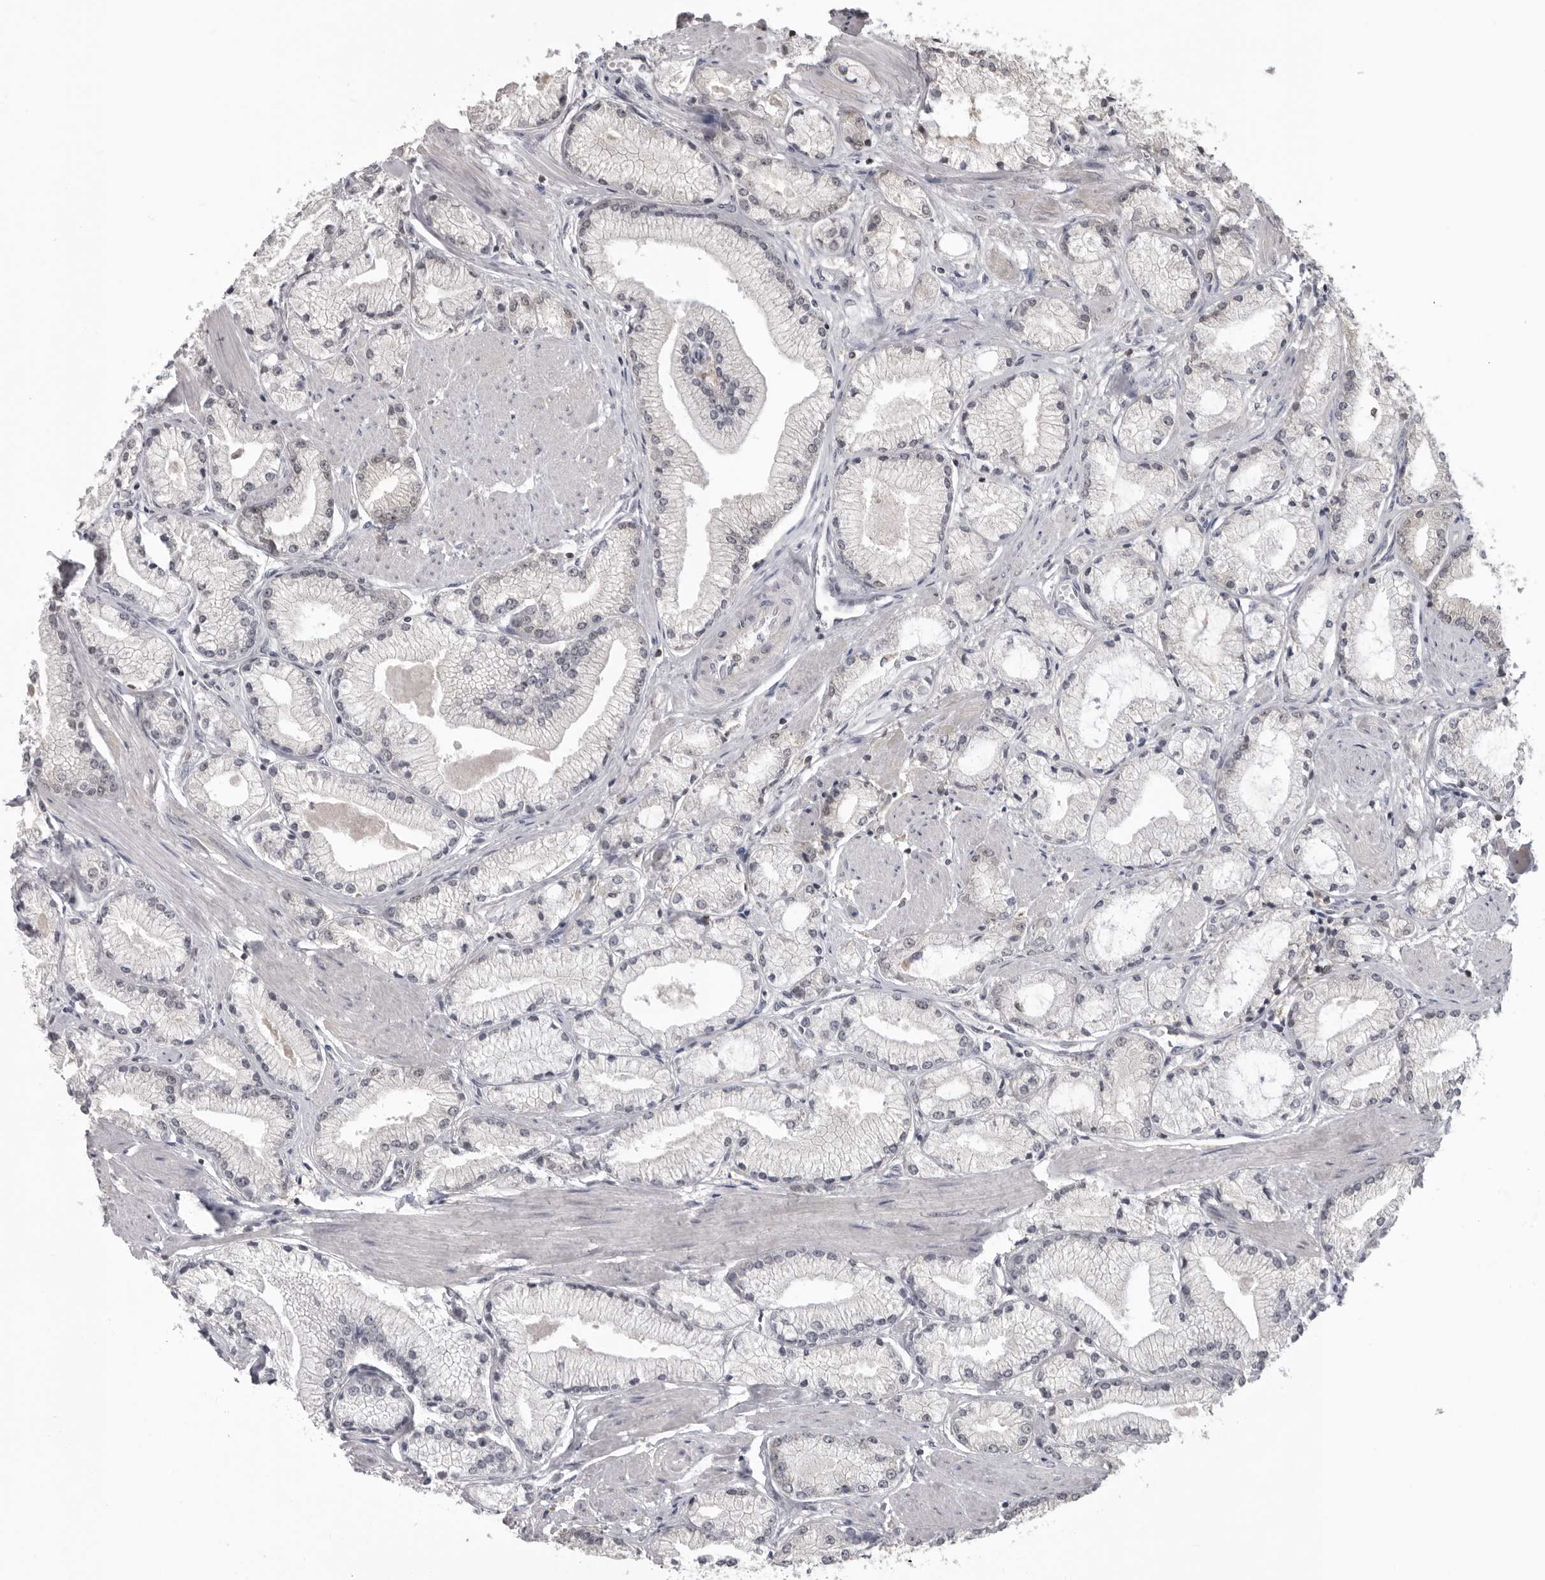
{"staining": {"intensity": "negative", "quantity": "none", "location": "none"}, "tissue": "prostate cancer", "cell_type": "Tumor cells", "image_type": "cancer", "snomed": [{"axis": "morphology", "description": "Adenocarcinoma, High grade"}, {"axis": "topography", "description": "Prostate"}], "caption": "Human prostate cancer (high-grade adenocarcinoma) stained for a protein using immunohistochemistry demonstrates no staining in tumor cells.", "gene": "PDCL3", "patient": {"sex": "male", "age": 50}}